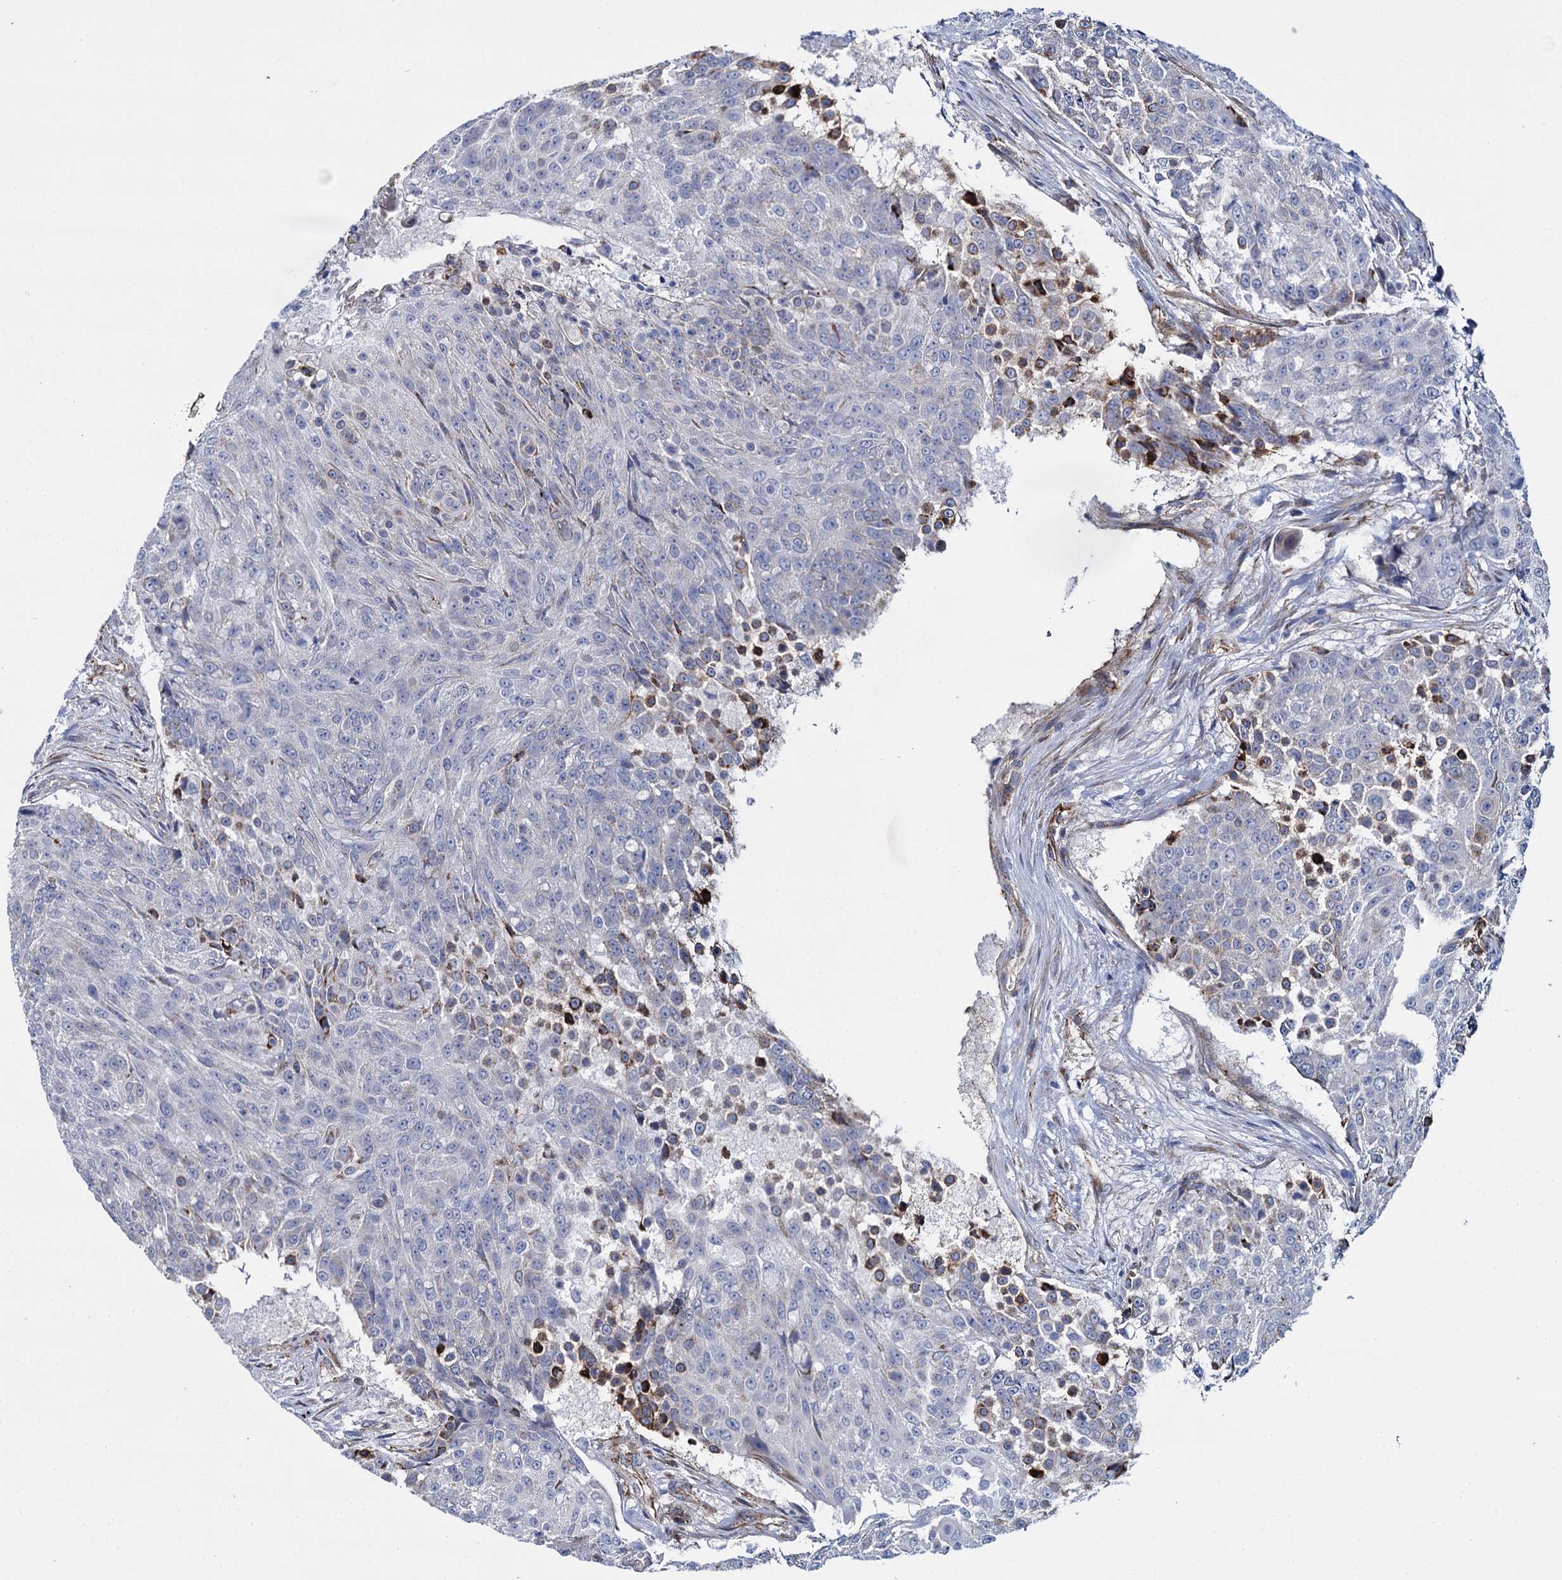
{"staining": {"intensity": "strong", "quantity": "<25%", "location": "cytoplasmic/membranous"}, "tissue": "urothelial cancer", "cell_type": "Tumor cells", "image_type": "cancer", "snomed": [{"axis": "morphology", "description": "Urothelial carcinoma, High grade"}, {"axis": "topography", "description": "Urinary bladder"}], "caption": "High-grade urothelial carcinoma stained for a protein shows strong cytoplasmic/membranous positivity in tumor cells.", "gene": "SNCG", "patient": {"sex": "female", "age": 63}}